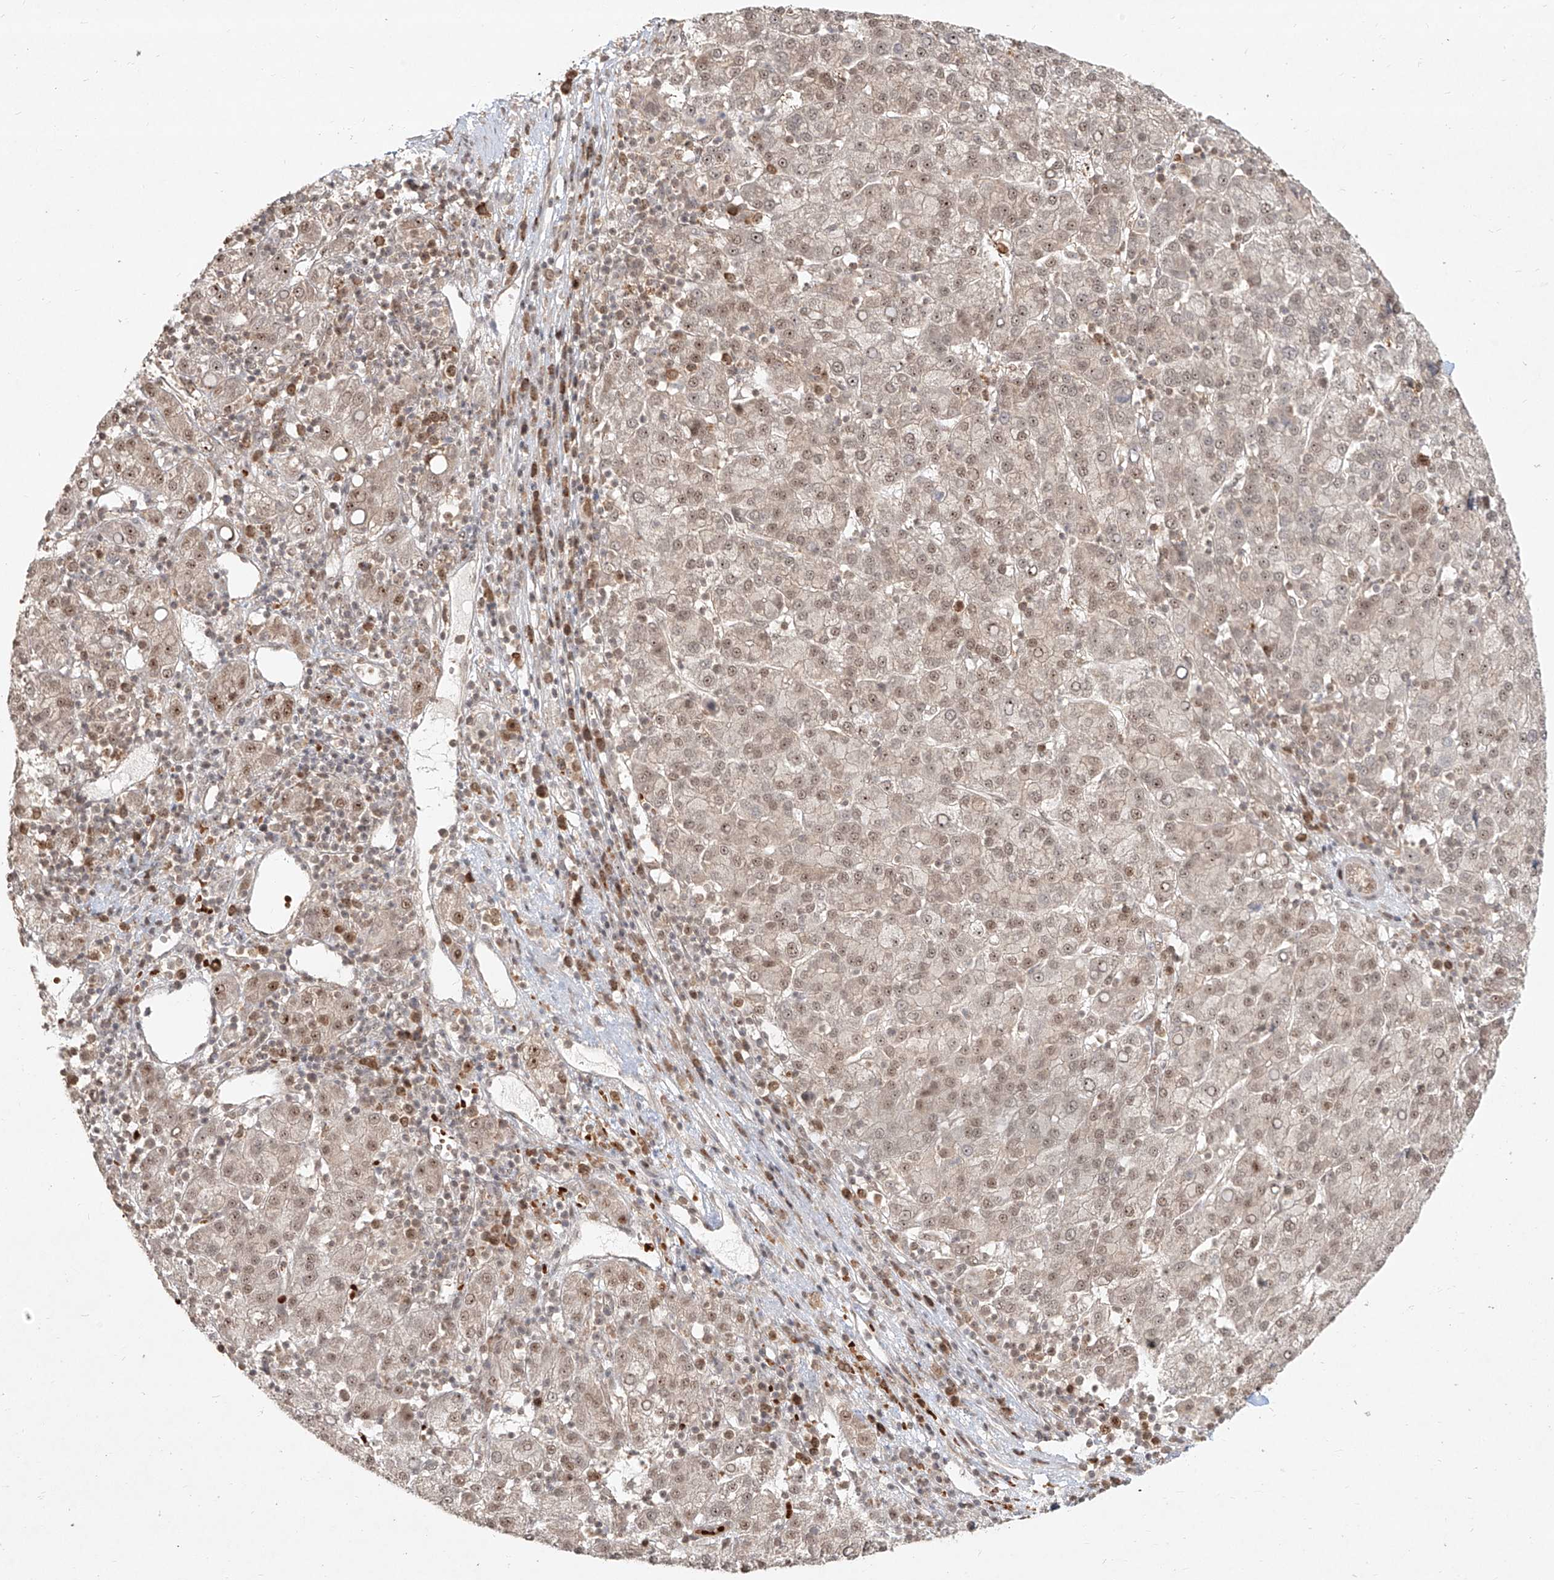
{"staining": {"intensity": "weak", "quantity": ">75%", "location": "nuclear"}, "tissue": "liver cancer", "cell_type": "Tumor cells", "image_type": "cancer", "snomed": [{"axis": "morphology", "description": "Carcinoma, Hepatocellular, NOS"}, {"axis": "topography", "description": "Liver"}], "caption": "Immunohistochemistry (DAB) staining of liver hepatocellular carcinoma shows weak nuclear protein positivity in about >75% of tumor cells.", "gene": "BYSL", "patient": {"sex": "female", "age": 58}}